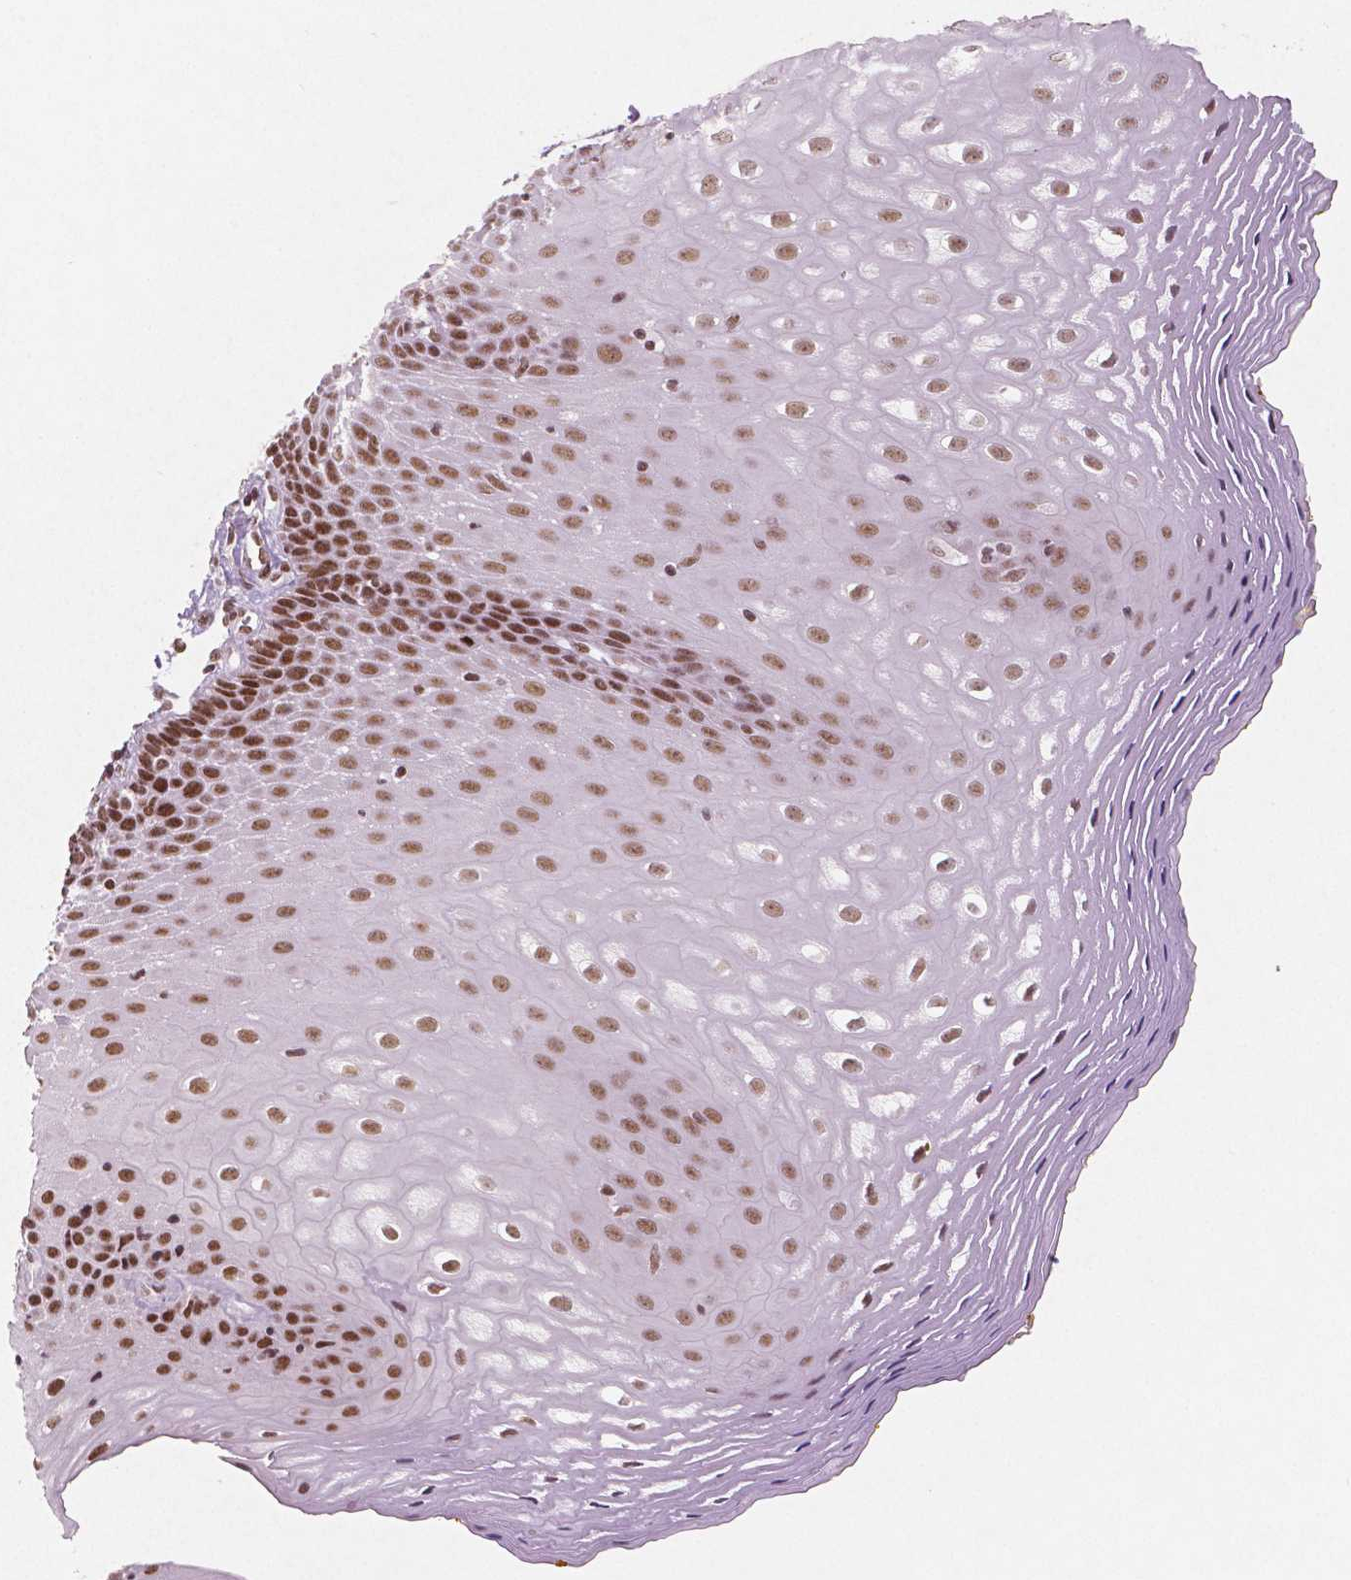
{"staining": {"intensity": "moderate", "quantity": ">75%", "location": "nuclear"}, "tissue": "esophagus", "cell_type": "Squamous epithelial cells", "image_type": "normal", "snomed": [{"axis": "morphology", "description": "Normal tissue, NOS"}, {"axis": "topography", "description": "Esophagus"}], "caption": "Immunohistochemical staining of normal human esophagus reveals >75% levels of moderate nuclear protein expression in about >75% of squamous epithelial cells. Using DAB (brown) and hematoxylin (blue) stains, captured at high magnification using brightfield microscopy.", "gene": "BRD4", "patient": {"sex": "female", "age": 68}}